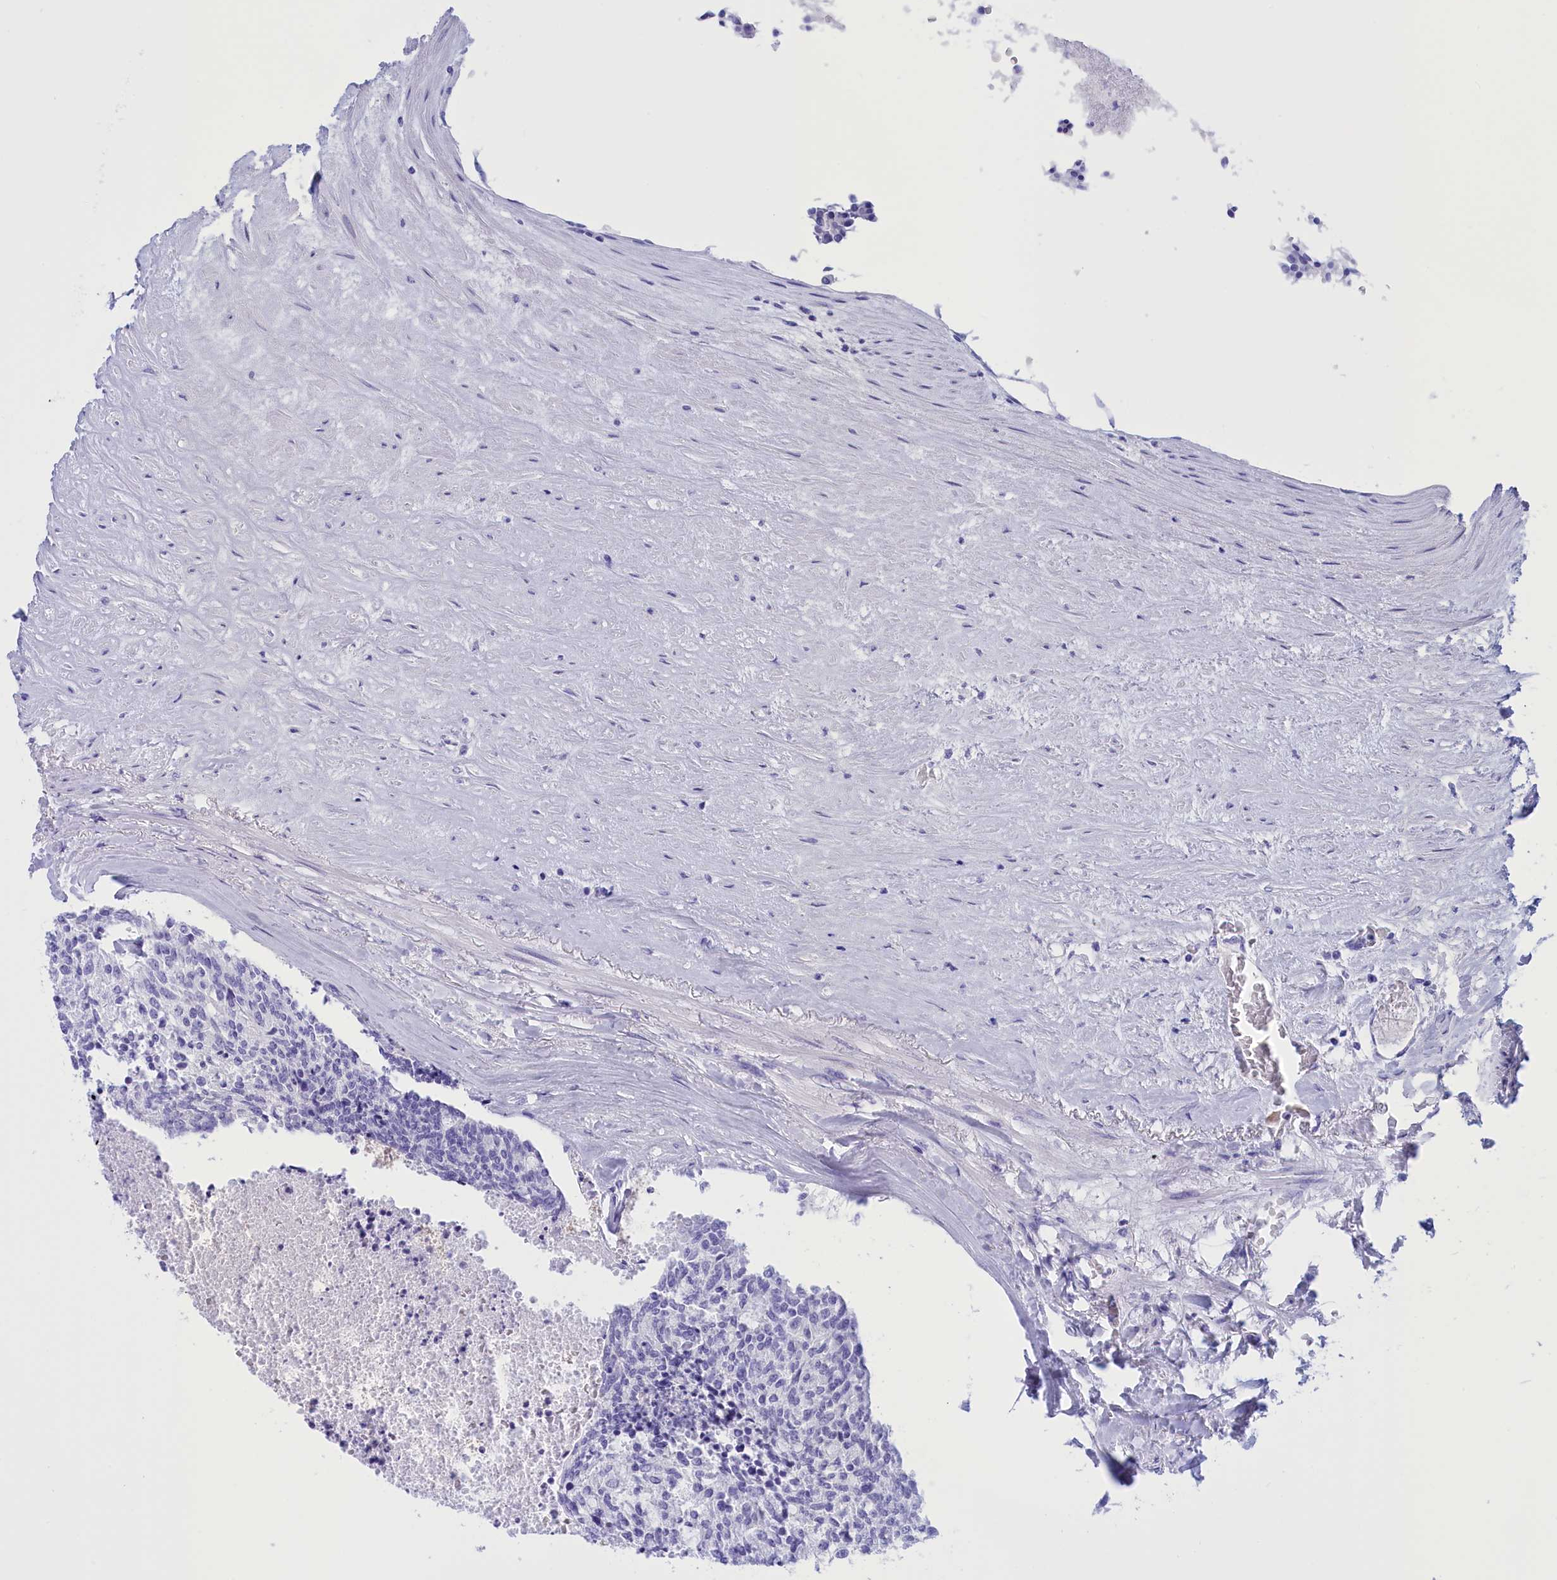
{"staining": {"intensity": "negative", "quantity": "none", "location": "none"}, "tissue": "carcinoid", "cell_type": "Tumor cells", "image_type": "cancer", "snomed": [{"axis": "morphology", "description": "Carcinoid, malignant, NOS"}, {"axis": "topography", "description": "Pancreas"}], "caption": "Immunohistochemical staining of malignant carcinoid shows no significant expression in tumor cells. (Brightfield microscopy of DAB immunohistochemistry (IHC) at high magnification).", "gene": "BRI3", "patient": {"sex": "female", "age": 54}}